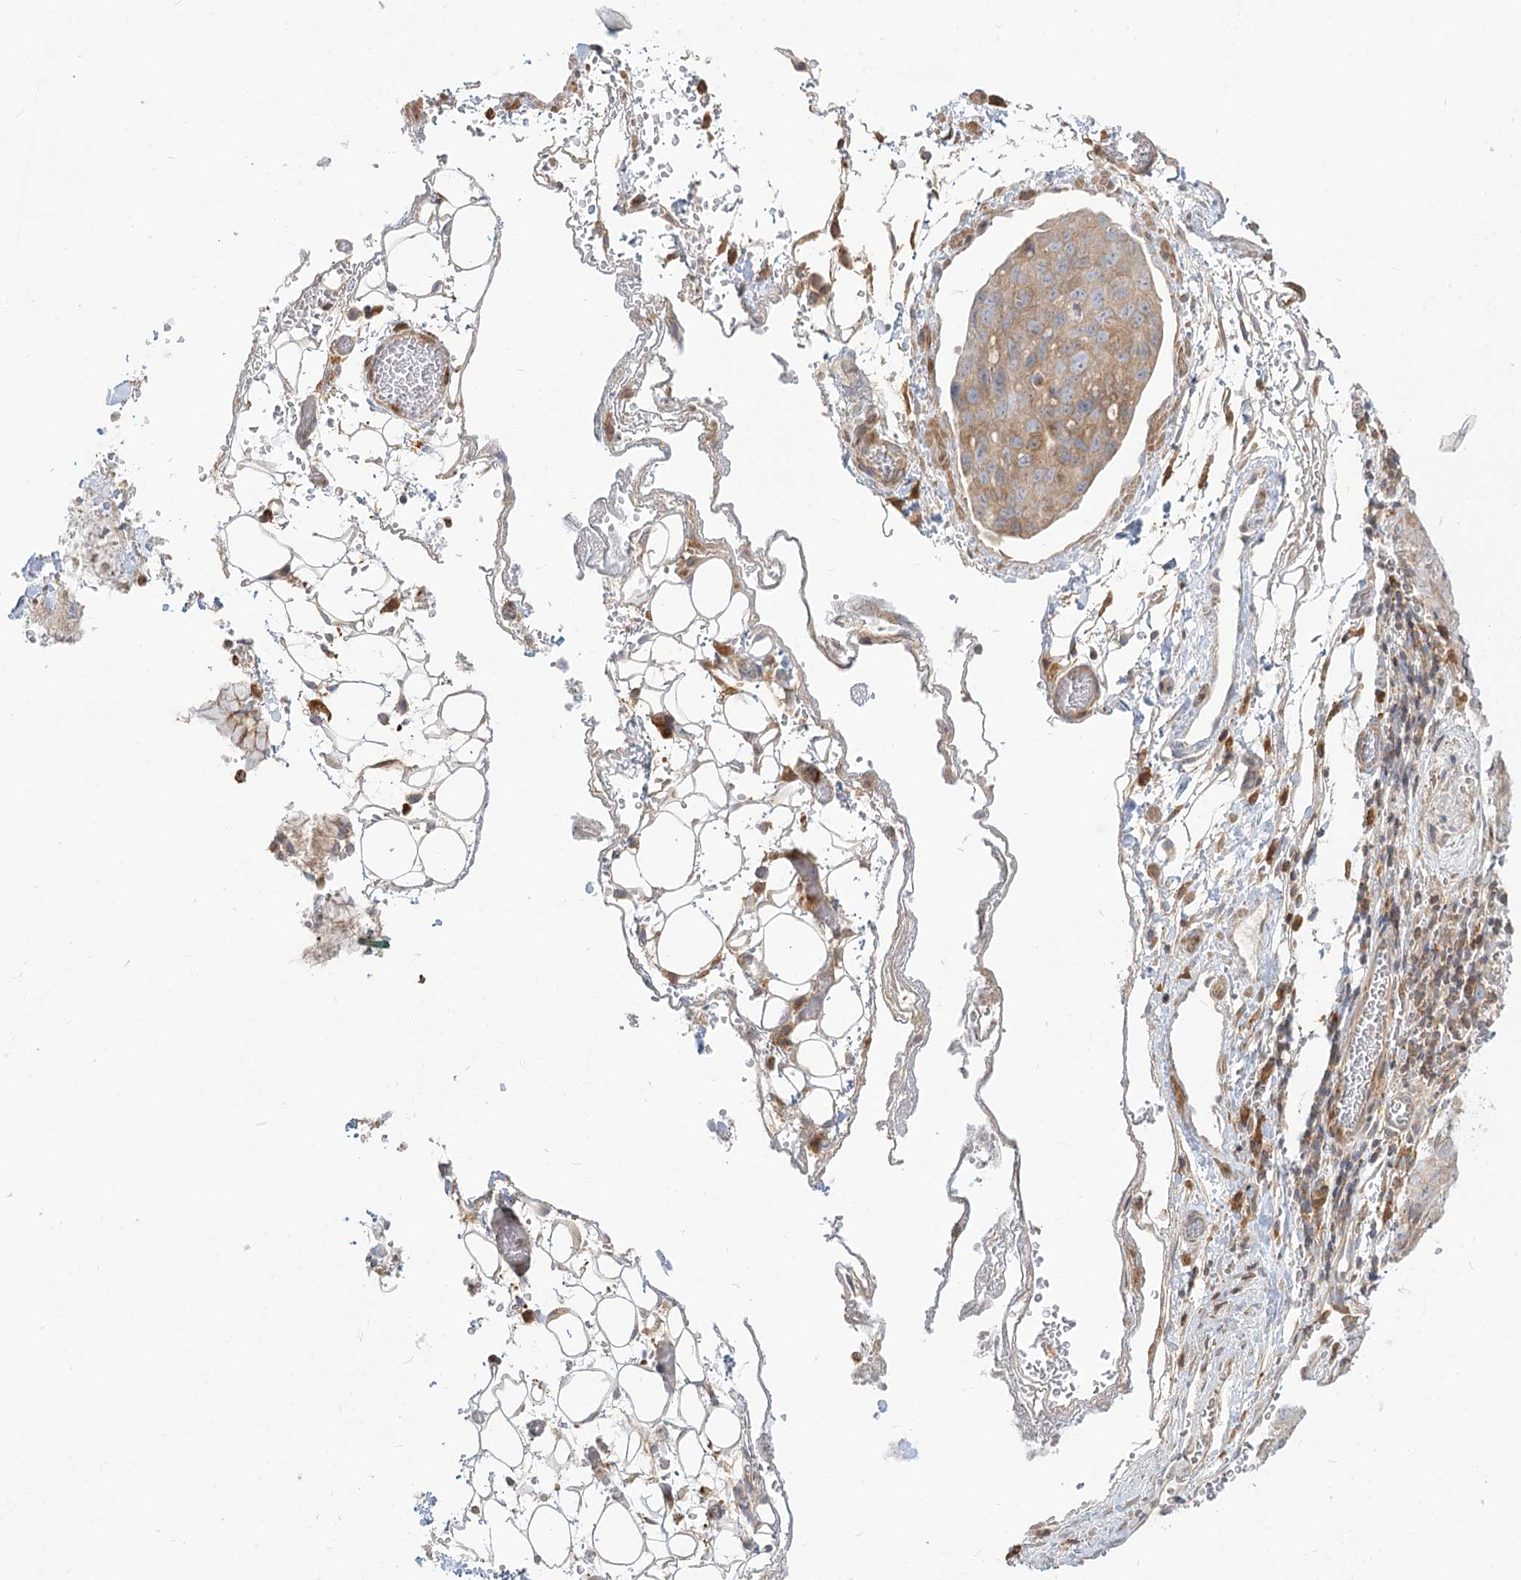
{"staining": {"intensity": "moderate", "quantity": "25%-75%", "location": "cytoplasmic/membranous"}, "tissue": "stomach cancer", "cell_type": "Tumor cells", "image_type": "cancer", "snomed": [{"axis": "morphology", "description": "Normal tissue, NOS"}, {"axis": "morphology", "description": "Adenocarcinoma, NOS"}, {"axis": "topography", "description": "Lymph node"}, {"axis": "topography", "description": "Stomach"}], "caption": "Protein analysis of stomach cancer (adenocarcinoma) tissue exhibits moderate cytoplasmic/membranous staining in approximately 25%-75% of tumor cells. Immunohistochemistry (ihc) stains the protein of interest in brown and the nuclei are stained blue.", "gene": "MTMR3", "patient": {"sex": "male", "age": 48}}